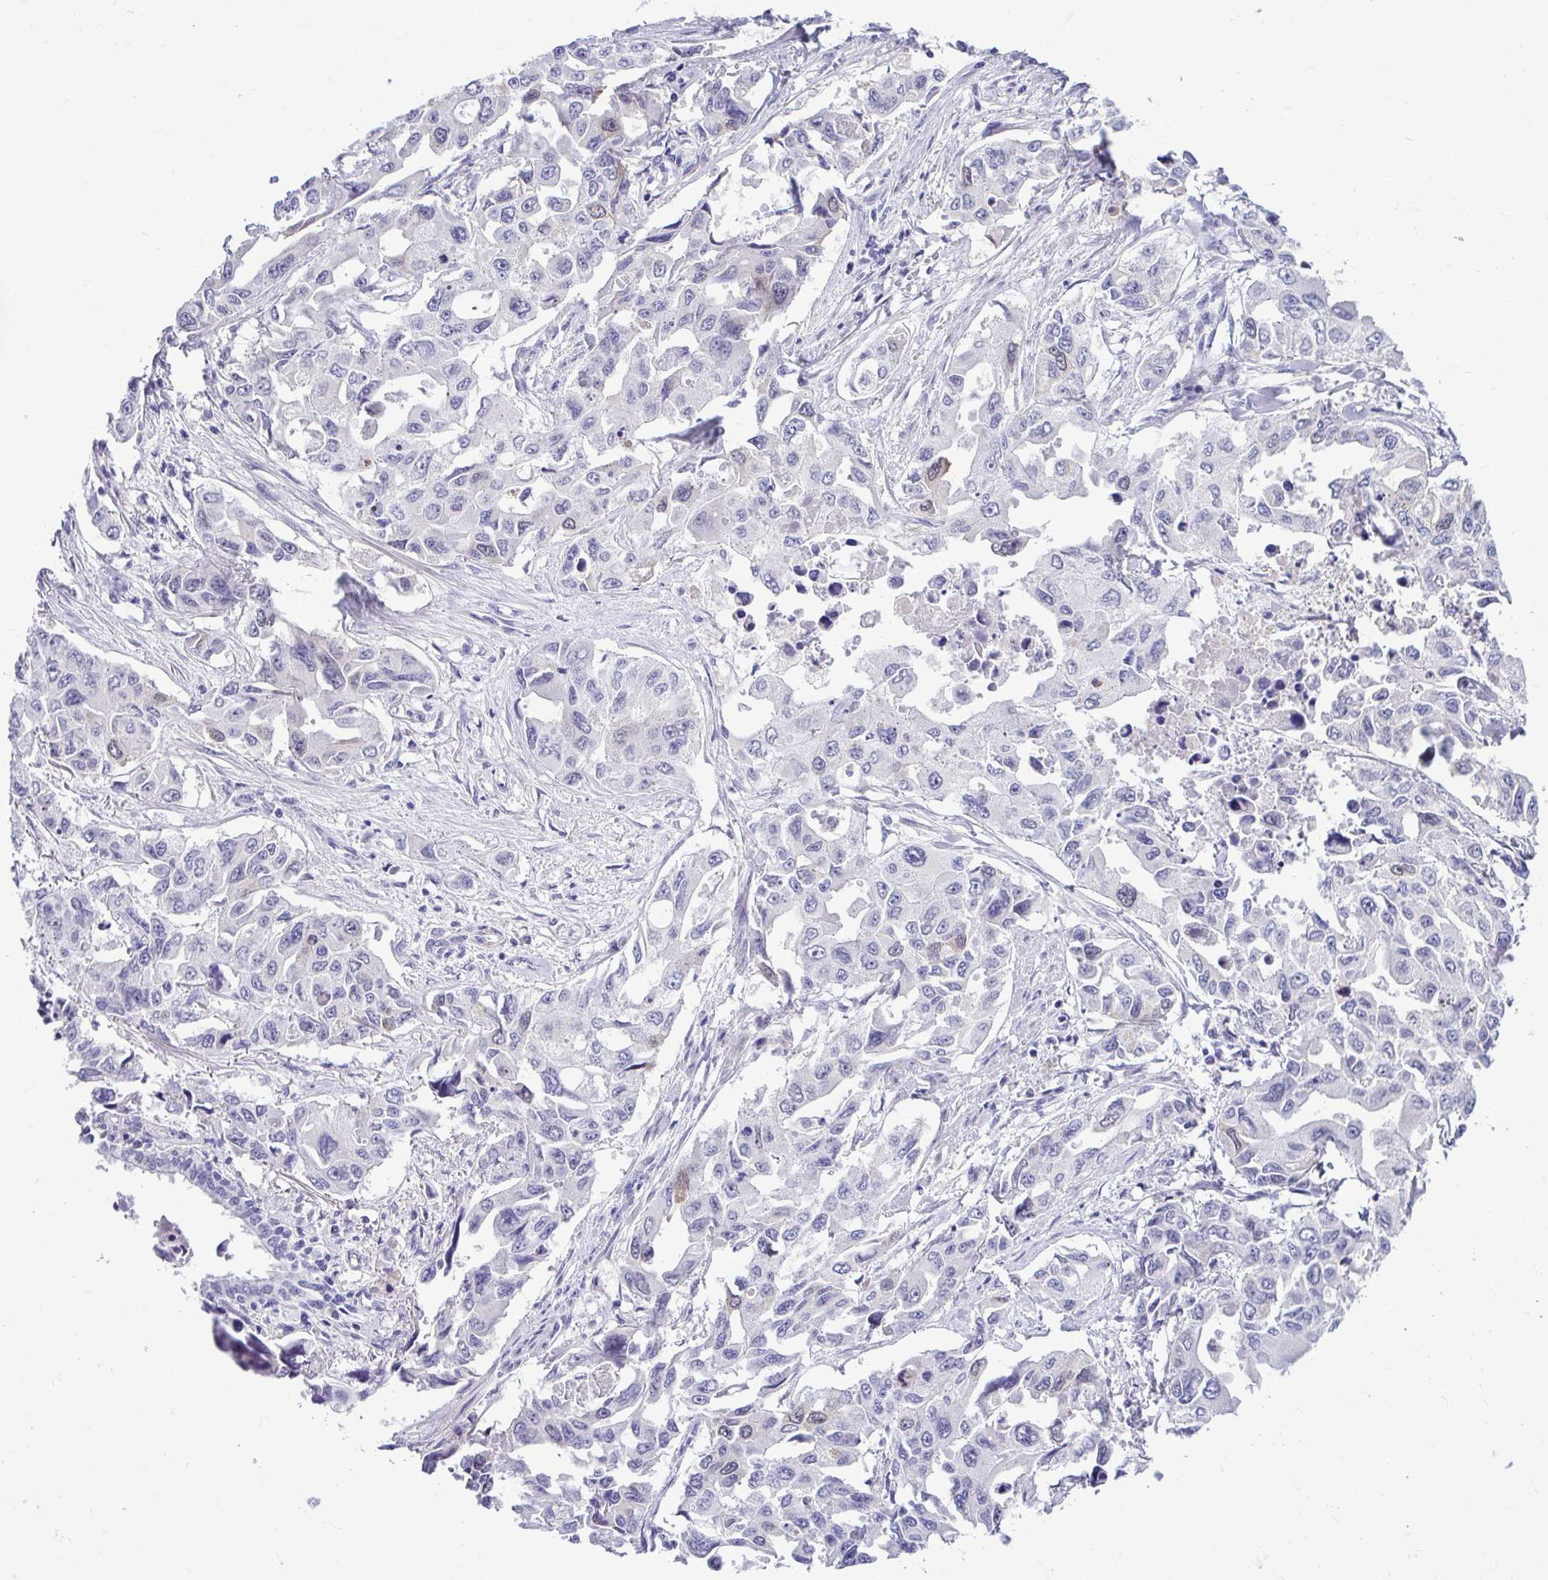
{"staining": {"intensity": "negative", "quantity": "none", "location": "none"}, "tissue": "lung cancer", "cell_type": "Tumor cells", "image_type": "cancer", "snomed": [{"axis": "morphology", "description": "Adenocarcinoma, NOS"}, {"axis": "topography", "description": "Lung"}], "caption": "This is an immunohistochemistry (IHC) histopathology image of lung cancer. There is no positivity in tumor cells.", "gene": "CDC20", "patient": {"sex": "male", "age": 64}}